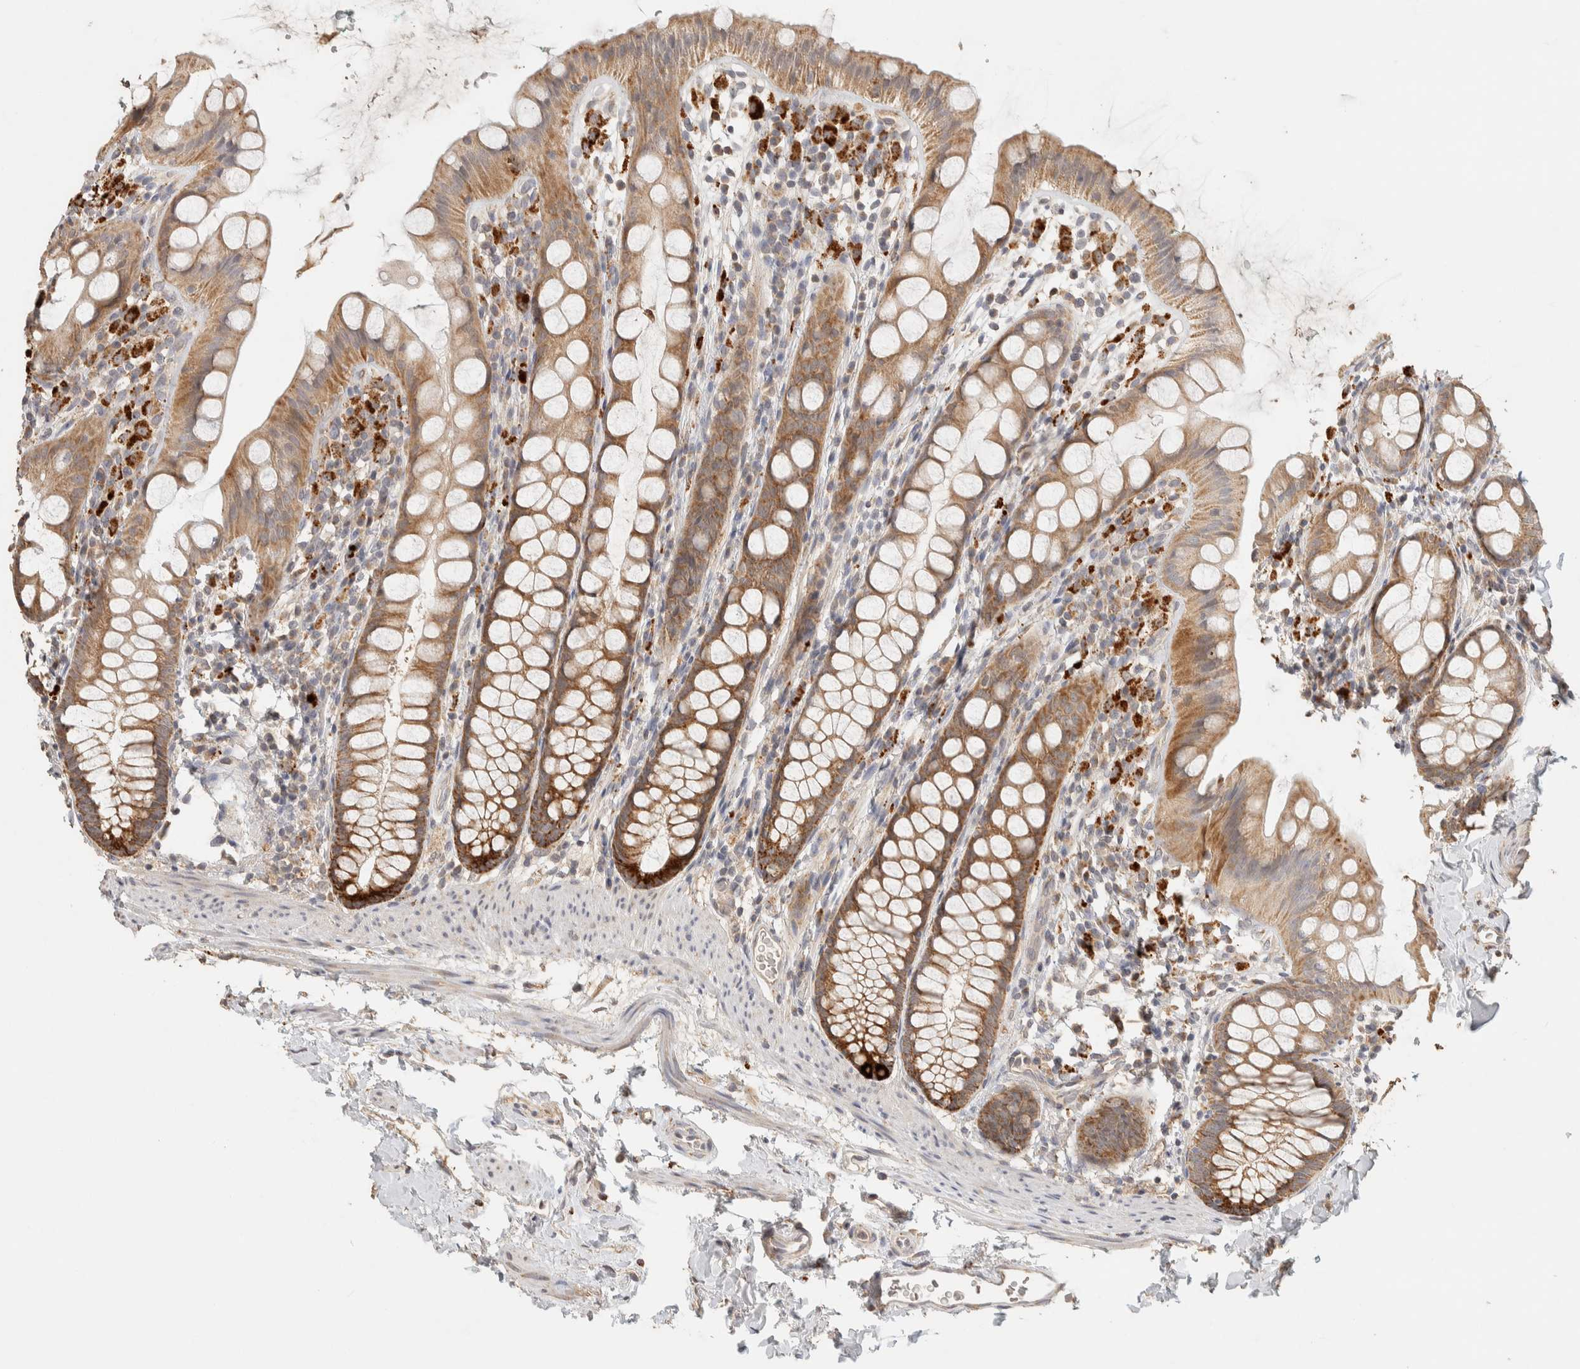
{"staining": {"intensity": "moderate", "quantity": ">75%", "location": "cytoplasmic/membranous"}, "tissue": "rectum", "cell_type": "Glandular cells", "image_type": "normal", "snomed": [{"axis": "morphology", "description": "Normal tissue, NOS"}, {"axis": "topography", "description": "Rectum"}], "caption": "Immunohistochemical staining of unremarkable rectum demonstrates >75% levels of moderate cytoplasmic/membranous protein staining in about >75% of glandular cells.", "gene": "ITPA", "patient": {"sex": "female", "age": 65}}